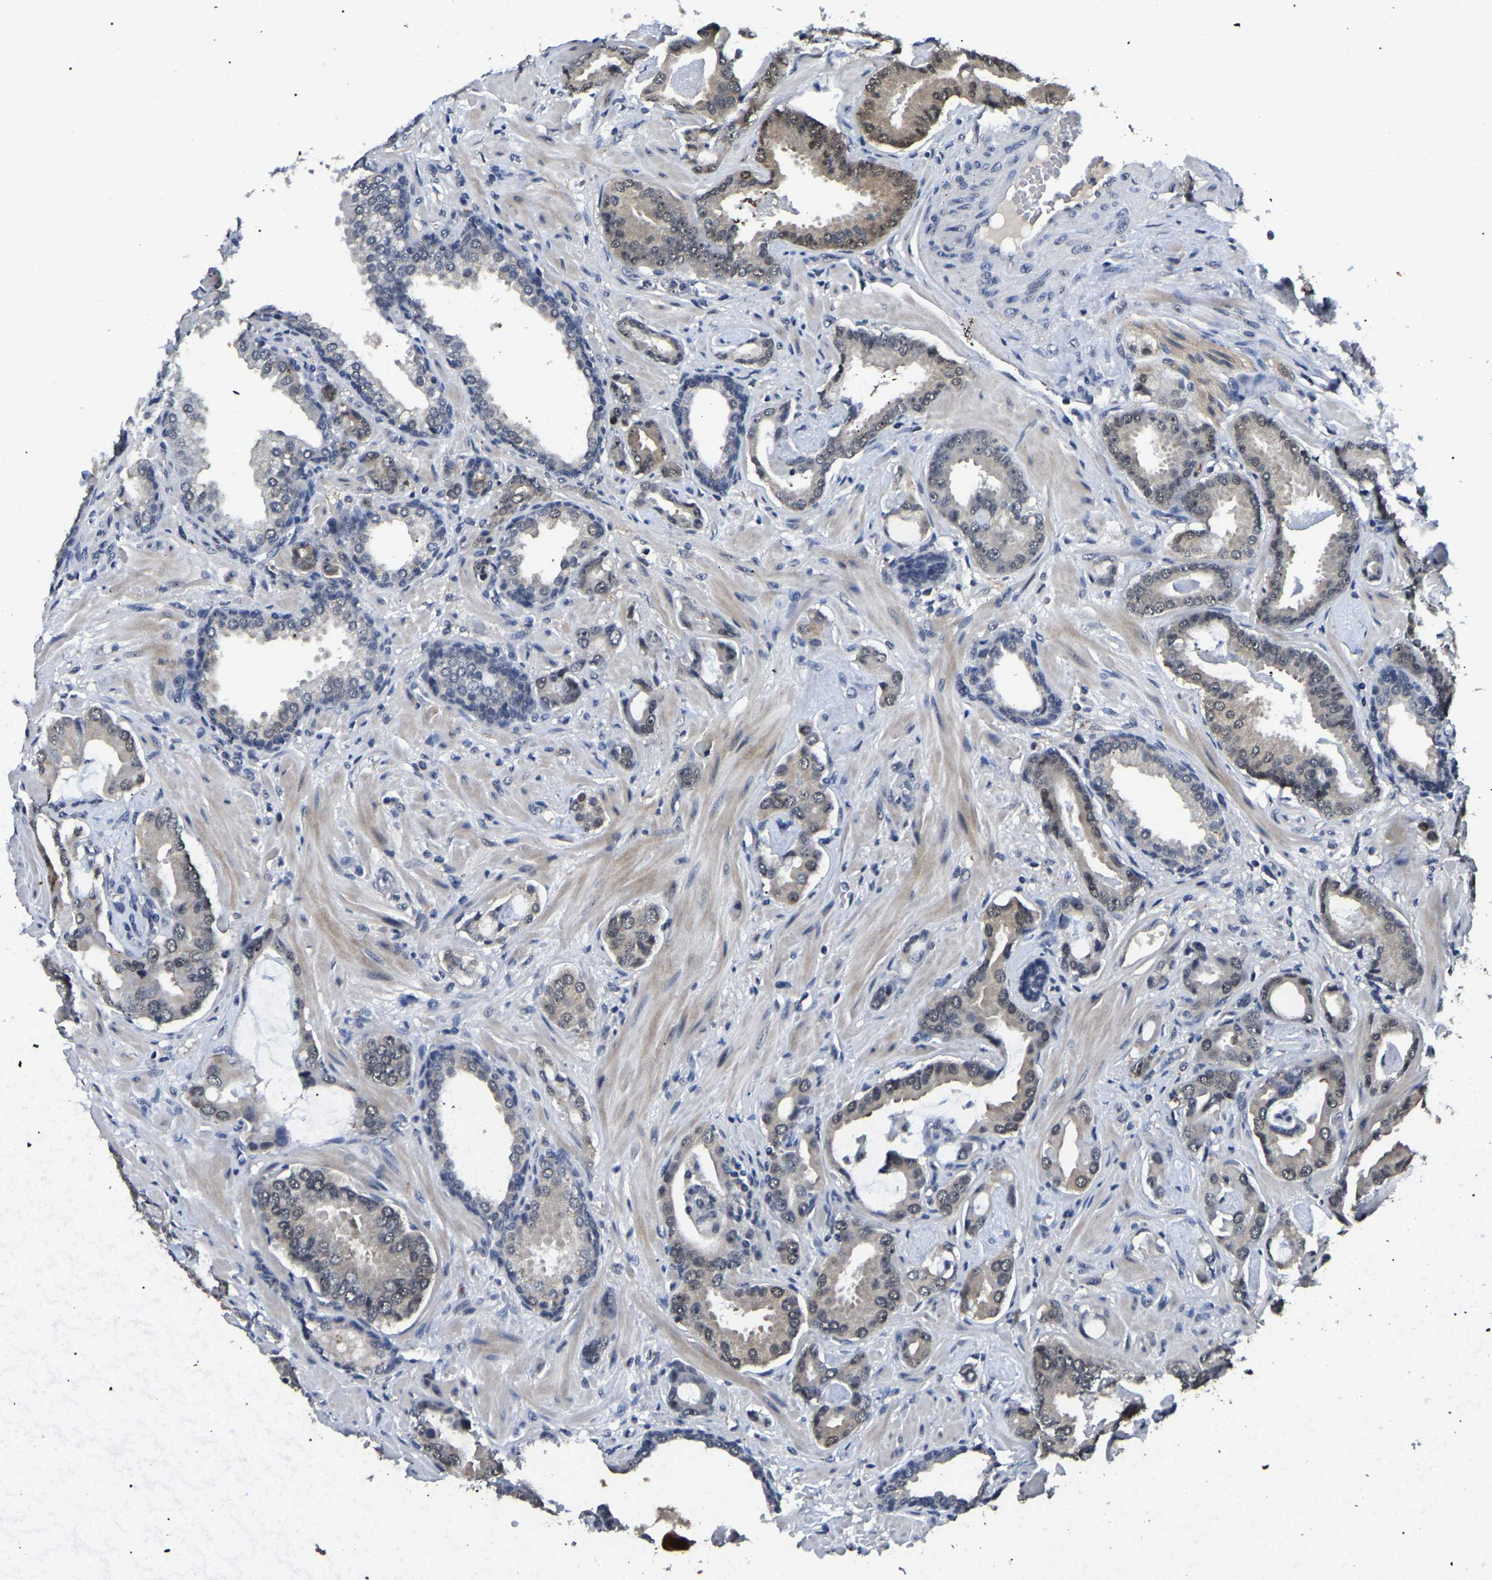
{"staining": {"intensity": "negative", "quantity": "none", "location": "none"}, "tissue": "prostate cancer", "cell_type": "Tumor cells", "image_type": "cancer", "snomed": [{"axis": "morphology", "description": "Adenocarcinoma, Low grade"}, {"axis": "topography", "description": "Prostate"}], "caption": "Immunohistochemistry photomicrograph of neoplastic tissue: adenocarcinoma (low-grade) (prostate) stained with DAB exhibits no significant protein expression in tumor cells.", "gene": "PPM1E", "patient": {"sex": "male", "age": 53}}